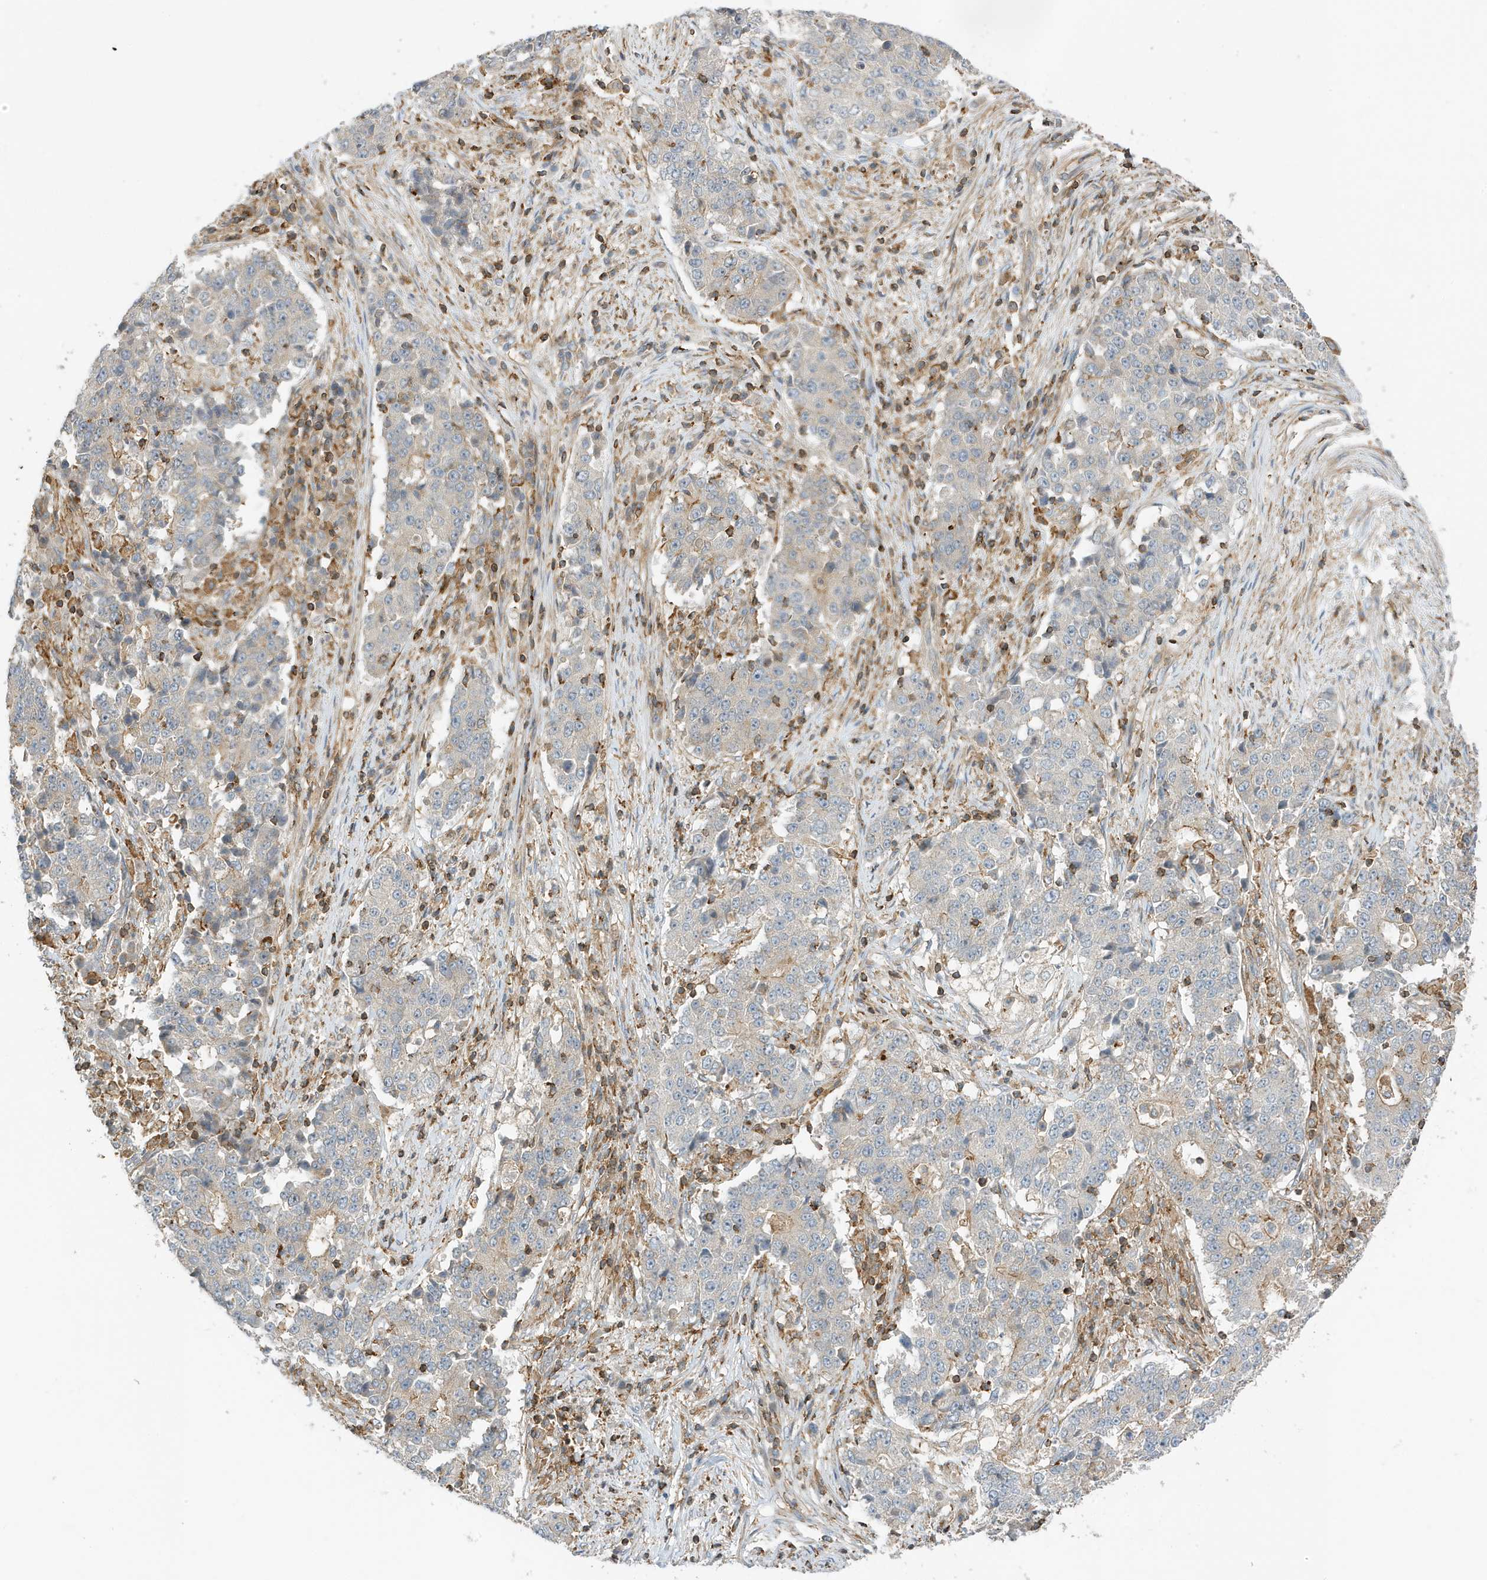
{"staining": {"intensity": "weak", "quantity": "<25%", "location": "cytoplasmic/membranous"}, "tissue": "stomach cancer", "cell_type": "Tumor cells", "image_type": "cancer", "snomed": [{"axis": "morphology", "description": "Adenocarcinoma, NOS"}, {"axis": "topography", "description": "Stomach"}], "caption": "The photomicrograph shows no significant expression in tumor cells of stomach cancer.", "gene": "TATDN3", "patient": {"sex": "male", "age": 59}}